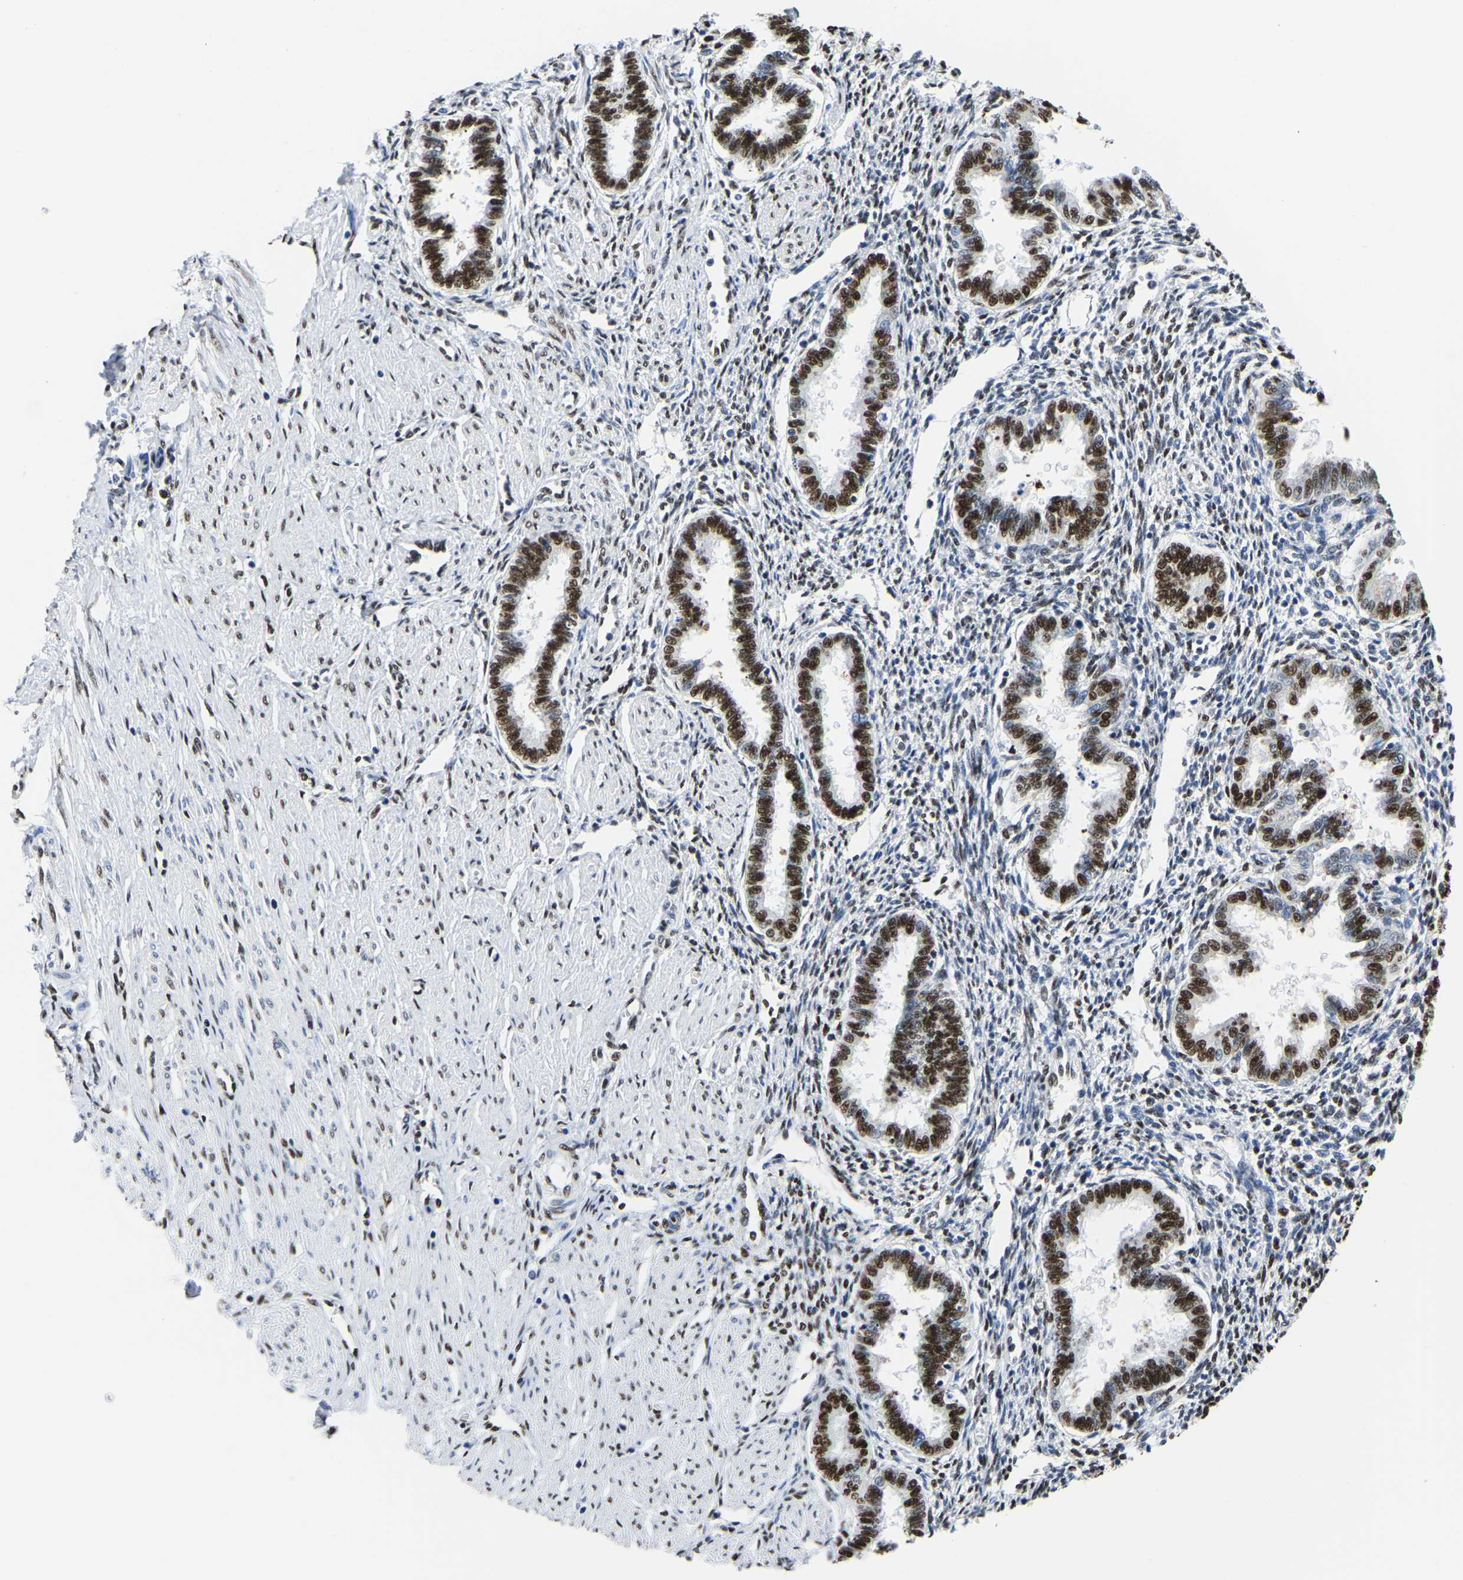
{"staining": {"intensity": "moderate", "quantity": "<25%", "location": "nuclear"}, "tissue": "endometrium", "cell_type": "Cells in endometrial stroma", "image_type": "normal", "snomed": [{"axis": "morphology", "description": "Normal tissue, NOS"}, {"axis": "topography", "description": "Endometrium"}], "caption": "DAB (3,3'-diaminobenzidine) immunohistochemical staining of benign endometrium shows moderate nuclear protein positivity in about <25% of cells in endometrial stroma. The staining was performed using DAB (3,3'-diaminobenzidine) to visualize the protein expression in brown, while the nuclei were stained in blue with hematoxylin (Magnification: 20x).", "gene": "UBA1", "patient": {"sex": "female", "age": 33}}